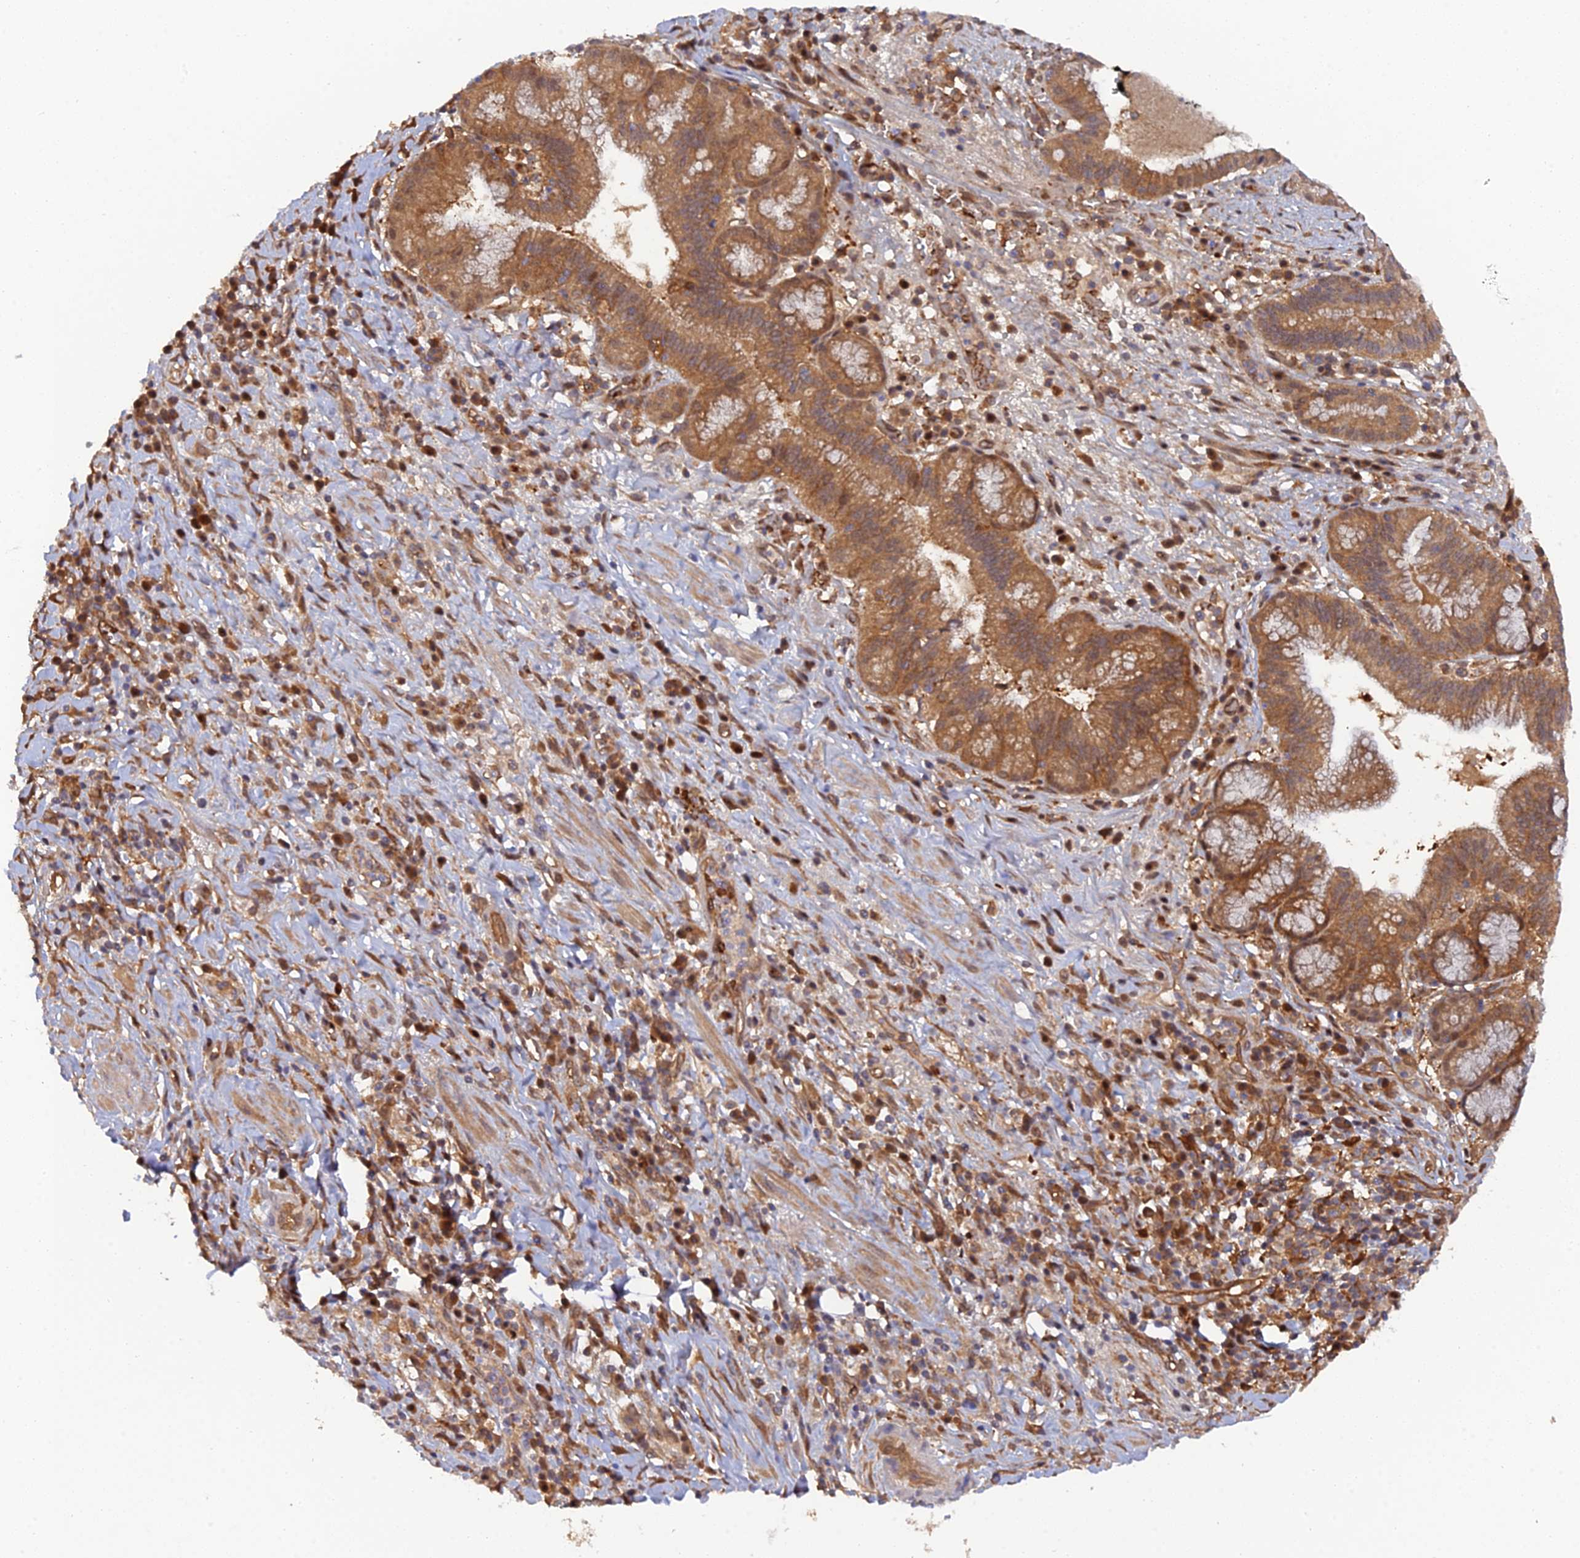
{"staining": {"intensity": "strong", "quantity": ">75%", "location": "cytoplasmic/membranous,nuclear"}, "tissue": "pancreatic cancer", "cell_type": "Tumor cells", "image_type": "cancer", "snomed": [{"axis": "morphology", "description": "Adenocarcinoma, NOS"}, {"axis": "topography", "description": "Pancreas"}], "caption": "The photomicrograph reveals a brown stain indicating the presence of a protein in the cytoplasmic/membranous and nuclear of tumor cells in adenocarcinoma (pancreatic).", "gene": "ARL2BP", "patient": {"sex": "male", "age": 72}}